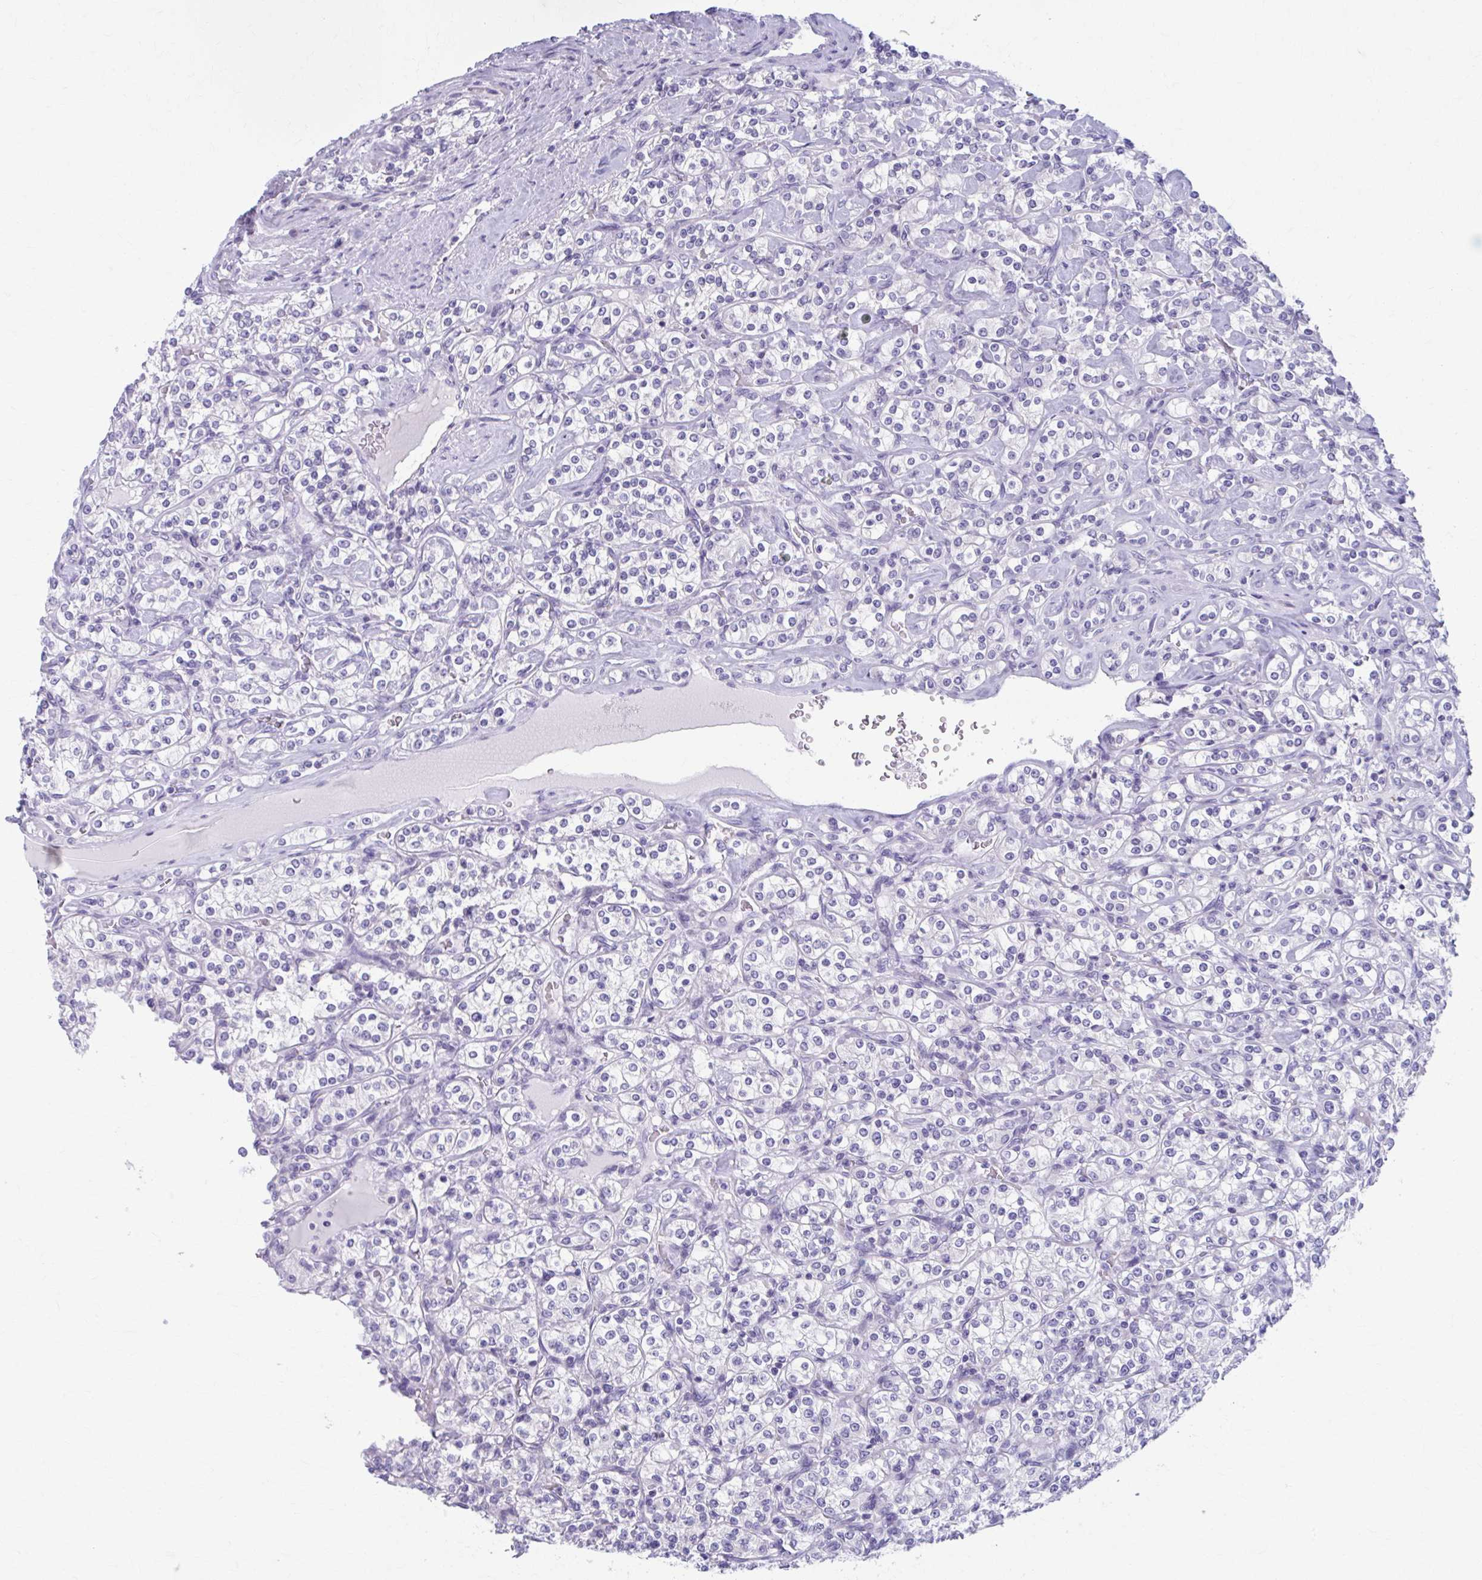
{"staining": {"intensity": "negative", "quantity": "none", "location": "none"}, "tissue": "renal cancer", "cell_type": "Tumor cells", "image_type": "cancer", "snomed": [{"axis": "morphology", "description": "Adenocarcinoma, NOS"}, {"axis": "topography", "description": "Kidney"}], "caption": "This is a photomicrograph of immunohistochemistry staining of renal cancer, which shows no positivity in tumor cells. (Brightfield microscopy of DAB (3,3'-diaminobenzidine) immunohistochemistry (IHC) at high magnification).", "gene": "CCDC105", "patient": {"sex": "male", "age": 77}}